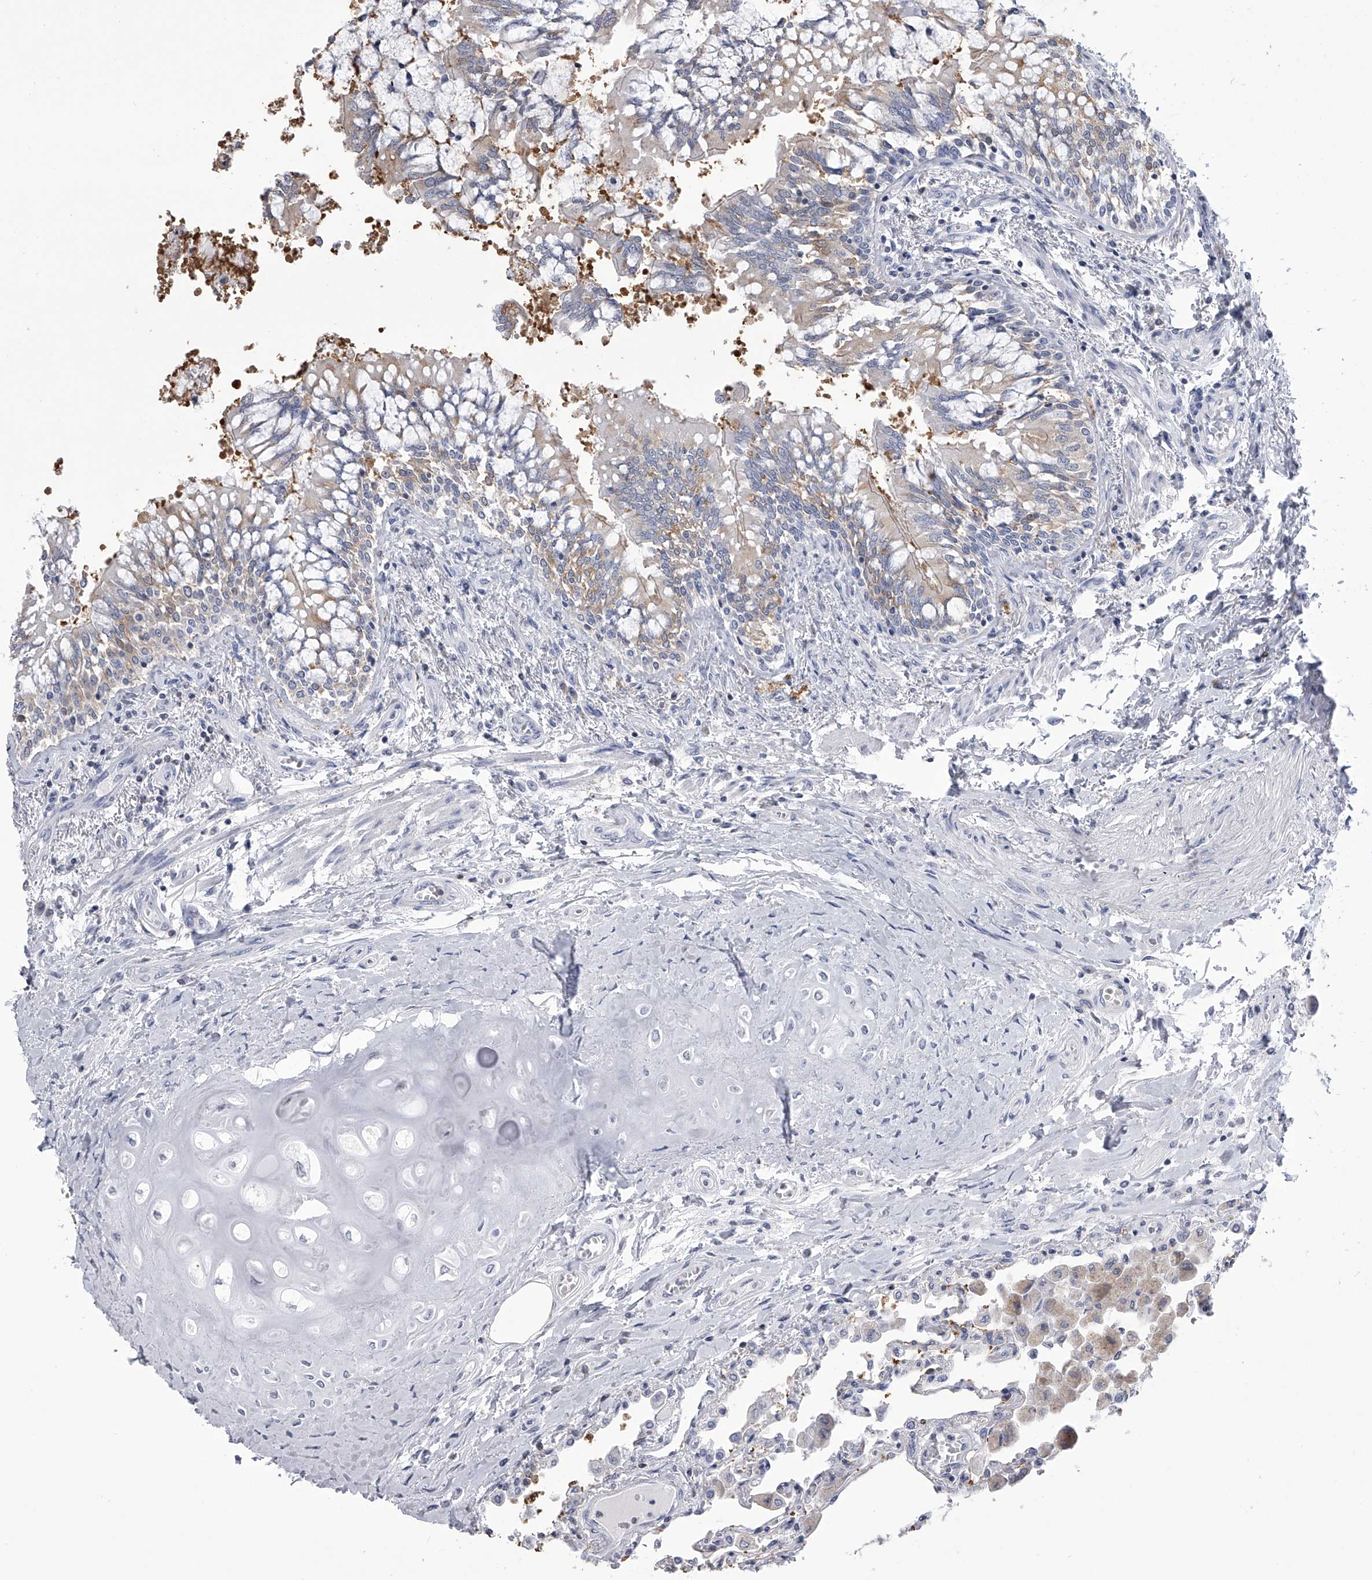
{"staining": {"intensity": "weak", "quantity": "25%-75%", "location": "cytoplasmic/membranous"}, "tissue": "lung", "cell_type": "Alveolar cells", "image_type": "normal", "snomed": [{"axis": "morphology", "description": "Normal tissue, NOS"}, {"axis": "topography", "description": "Bronchus"}, {"axis": "topography", "description": "Lung"}], "caption": "IHC staining of benign lung, which demonstrates low levels of weak cytoplasmic/membranous staining in approximately 25%-75% of alveolar cells indicating weak cytoplasmic/membranous protein expression. The staining was performed using DAB (brown) for protein detection and nuclei were counterstained in hematoxylin (blue).", "gene": "TASP1", "patient": {"sex": "female", "age": 49}}